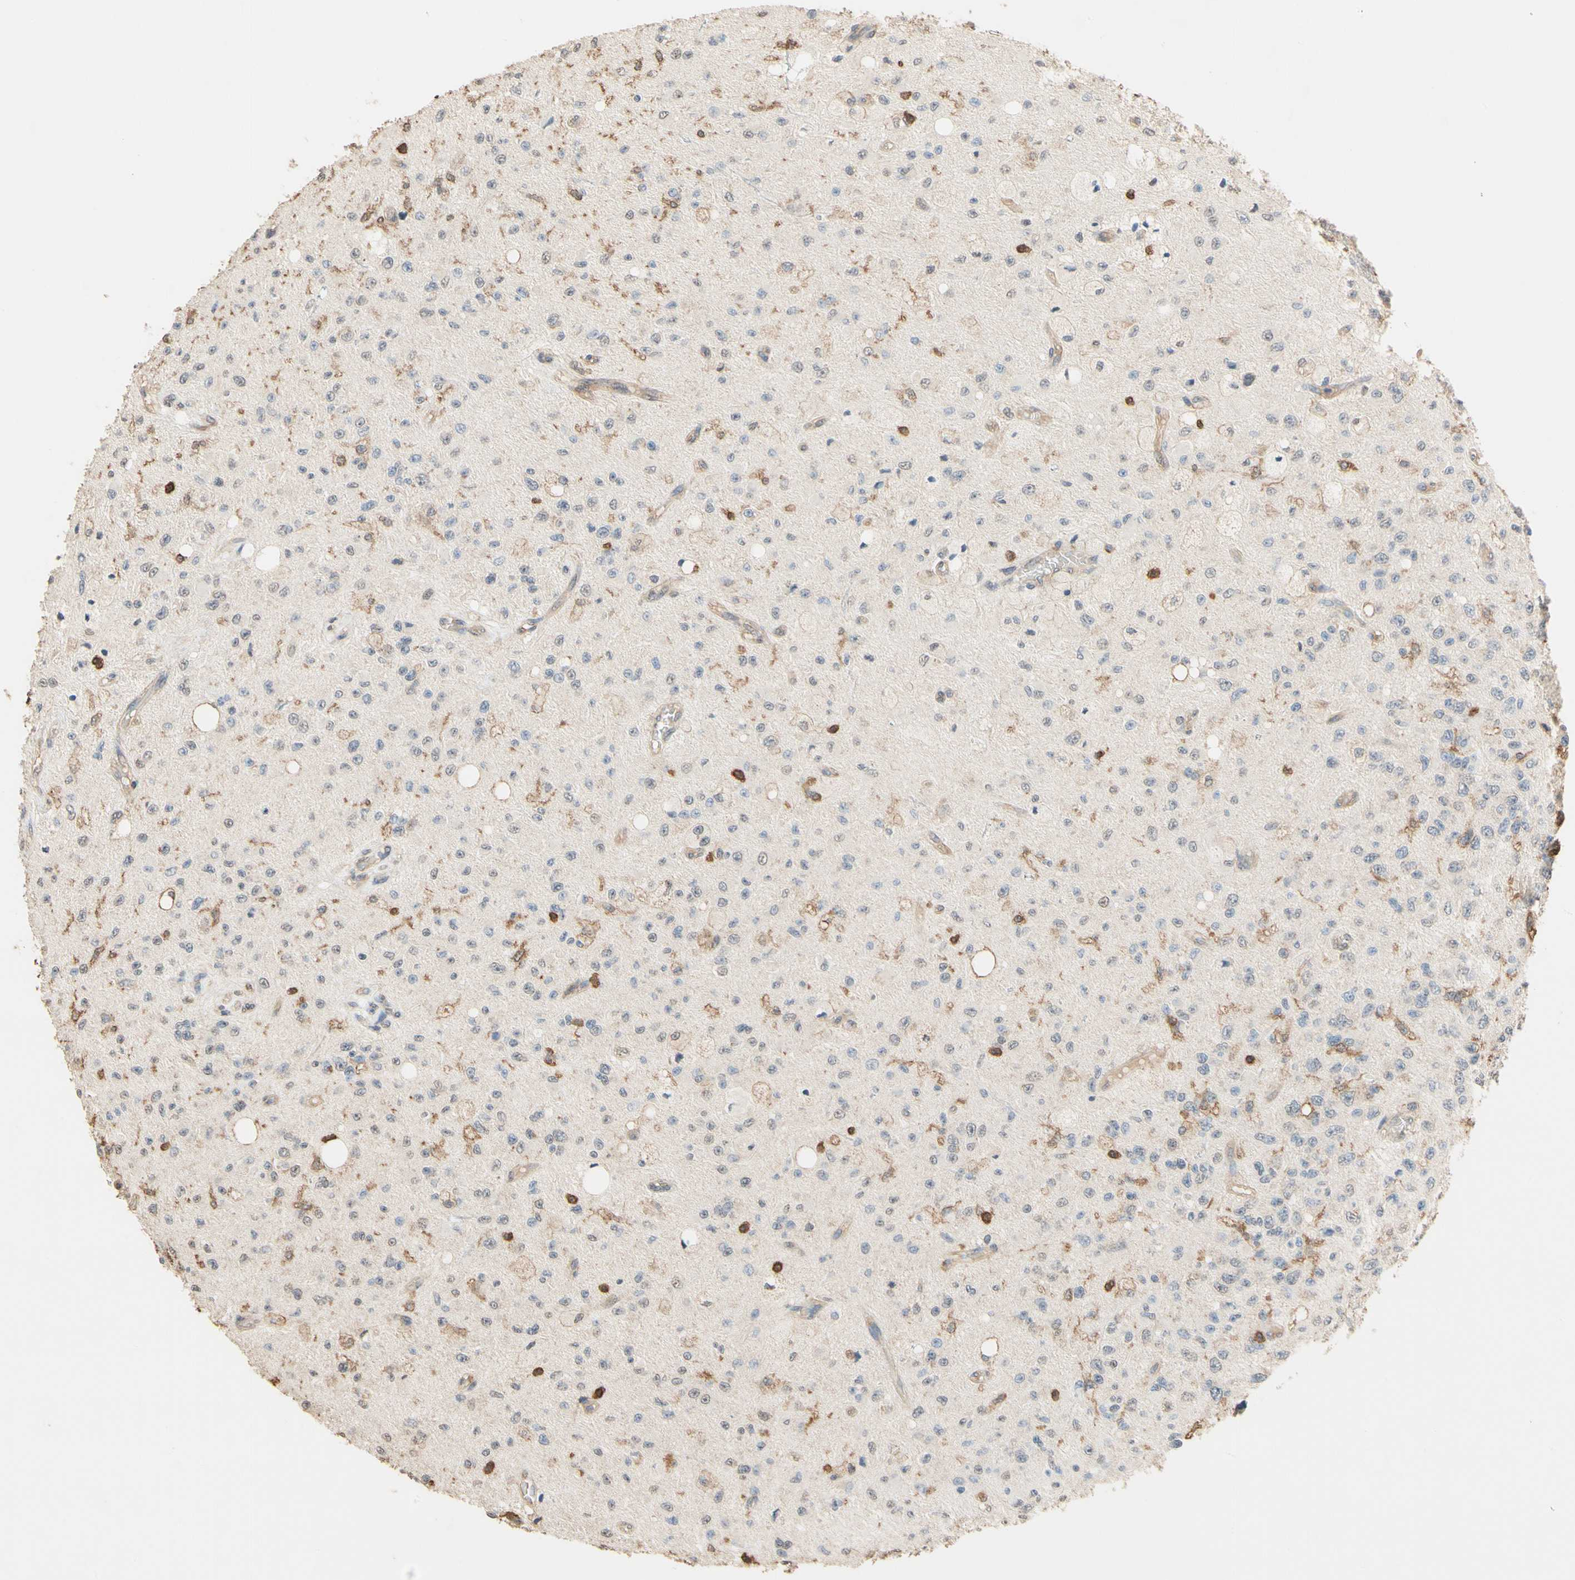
{"staining": {"intensity": "moderate", "quantity": "<25%", "location": "cytoplasmic/membranous"}, "tissue": "glioma", "cell_type": "Tumor cells", "image_type": "cancer", "snomed": [{"axis": "morphology", "description": "Glioma, malignant, High grade"}, {"axis": "topography", "description": "pancreas cauda"}], "caption": "The histopathology image reveals a brown stain indicating the presence of a protein in the cytoplasmic/membranous of tumor cells in malignant glioma (high-grade). The staining was performed using DAB (3,3'-diaminobenzidine), with brown indicating positive protein expression. Nuclei are stained blue with hematoxylin.", "gene": "MAP3K10", "patient": {"sex": "male", "age": 60}}